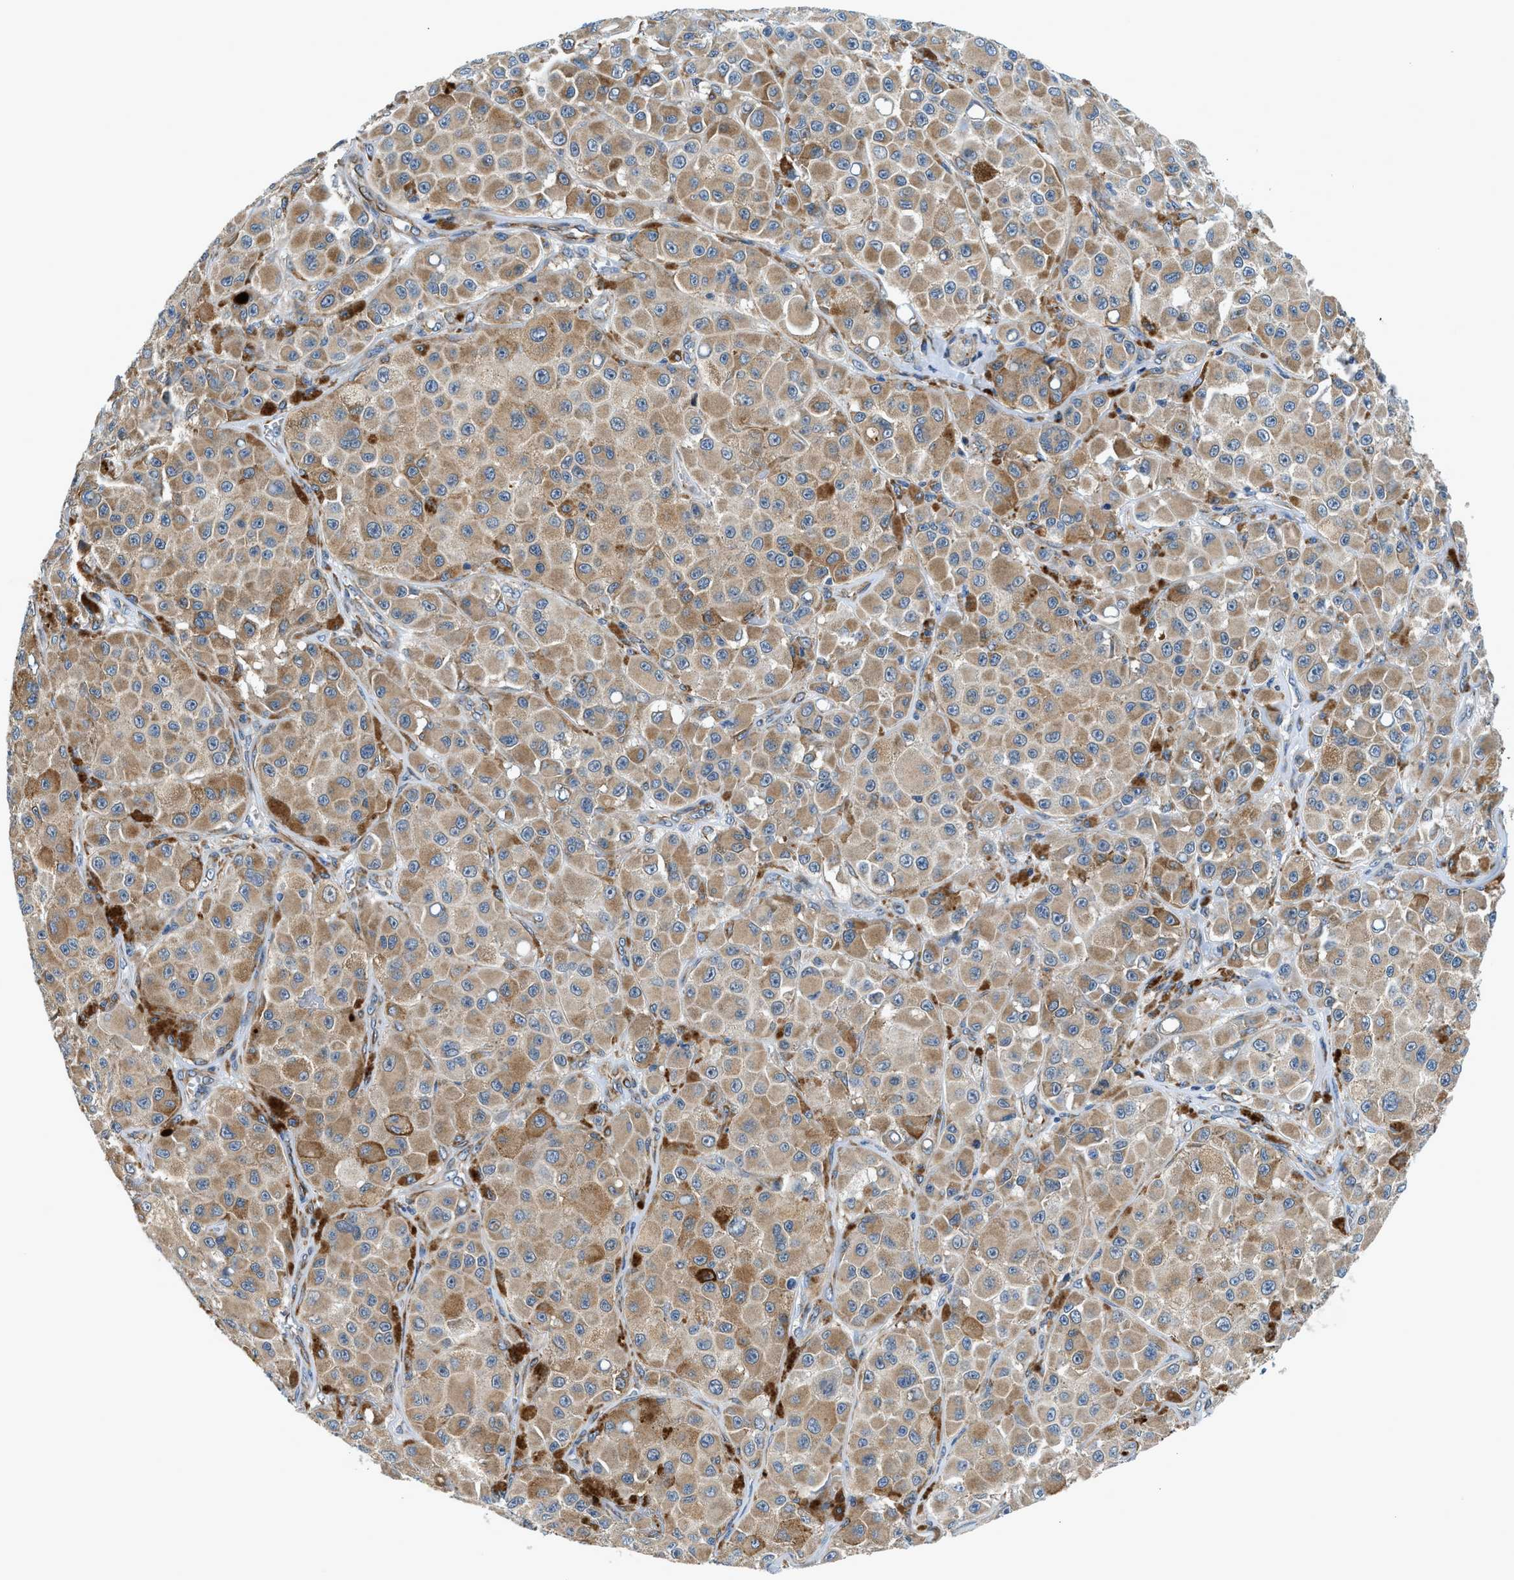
{"staining": {"intensity": "moderate", "quantity": ">75%", "location": "cytoplasmic/membranous"}, "tissue": "melanoma", "cell_type": "Tumor cells", "image_type": "cancer", "snomed": [{"axis": "morphology", "description": "Malignant melanoma, NOS"}, {"axis": "topography", "description": "Skin"}], "caption": "Moderate cytoplasmic/membranous expression is present in approximately >75% of tumor cells in melanoma.", "gene": "LPIN2", "patient": {"sex": "male", "age": 84}}